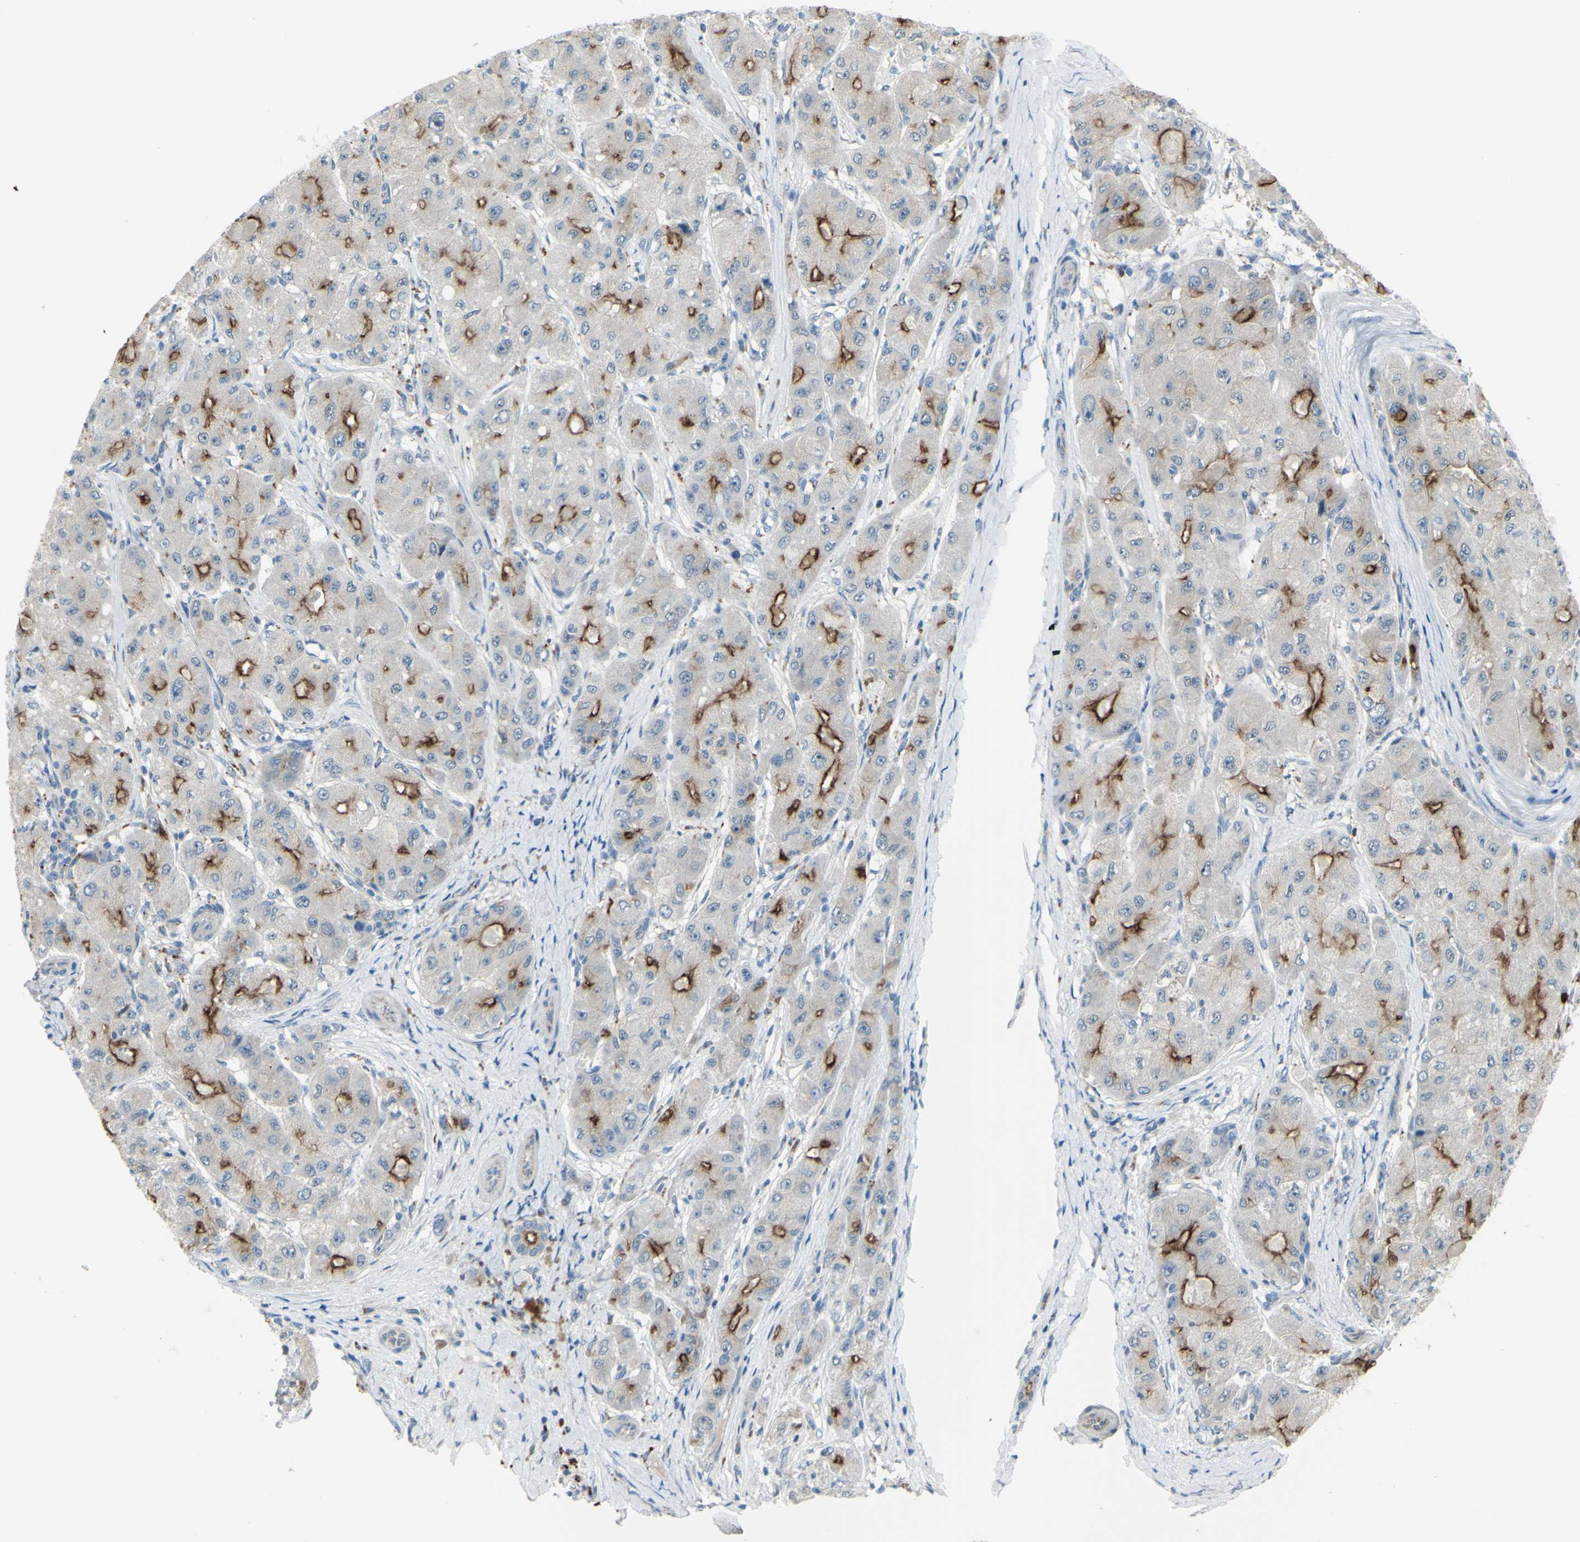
{"staining": {"intensity": "moderate", "quantity": "25%-75%", "location": "cytoplasmic/membranous"}, "tissue": "liver cancer", "cell_type": "Tumor cells", "image_type": "cancer", "snomed": [{"axis": "morphology", "description": "Carcinoma, Hepatocellular, NOS"}, {"axis": "topography", "description": "Liver"}], "caption": "Hepatocellular carcinoma (liver) tissue exhibits moderate cytoplasmic/membranous positivity in about 25%-75% of tumor cells, visualized by immunohistochemistry.", "gene": "LMTK2", "patient": {"sex": "male", "age": 80}}